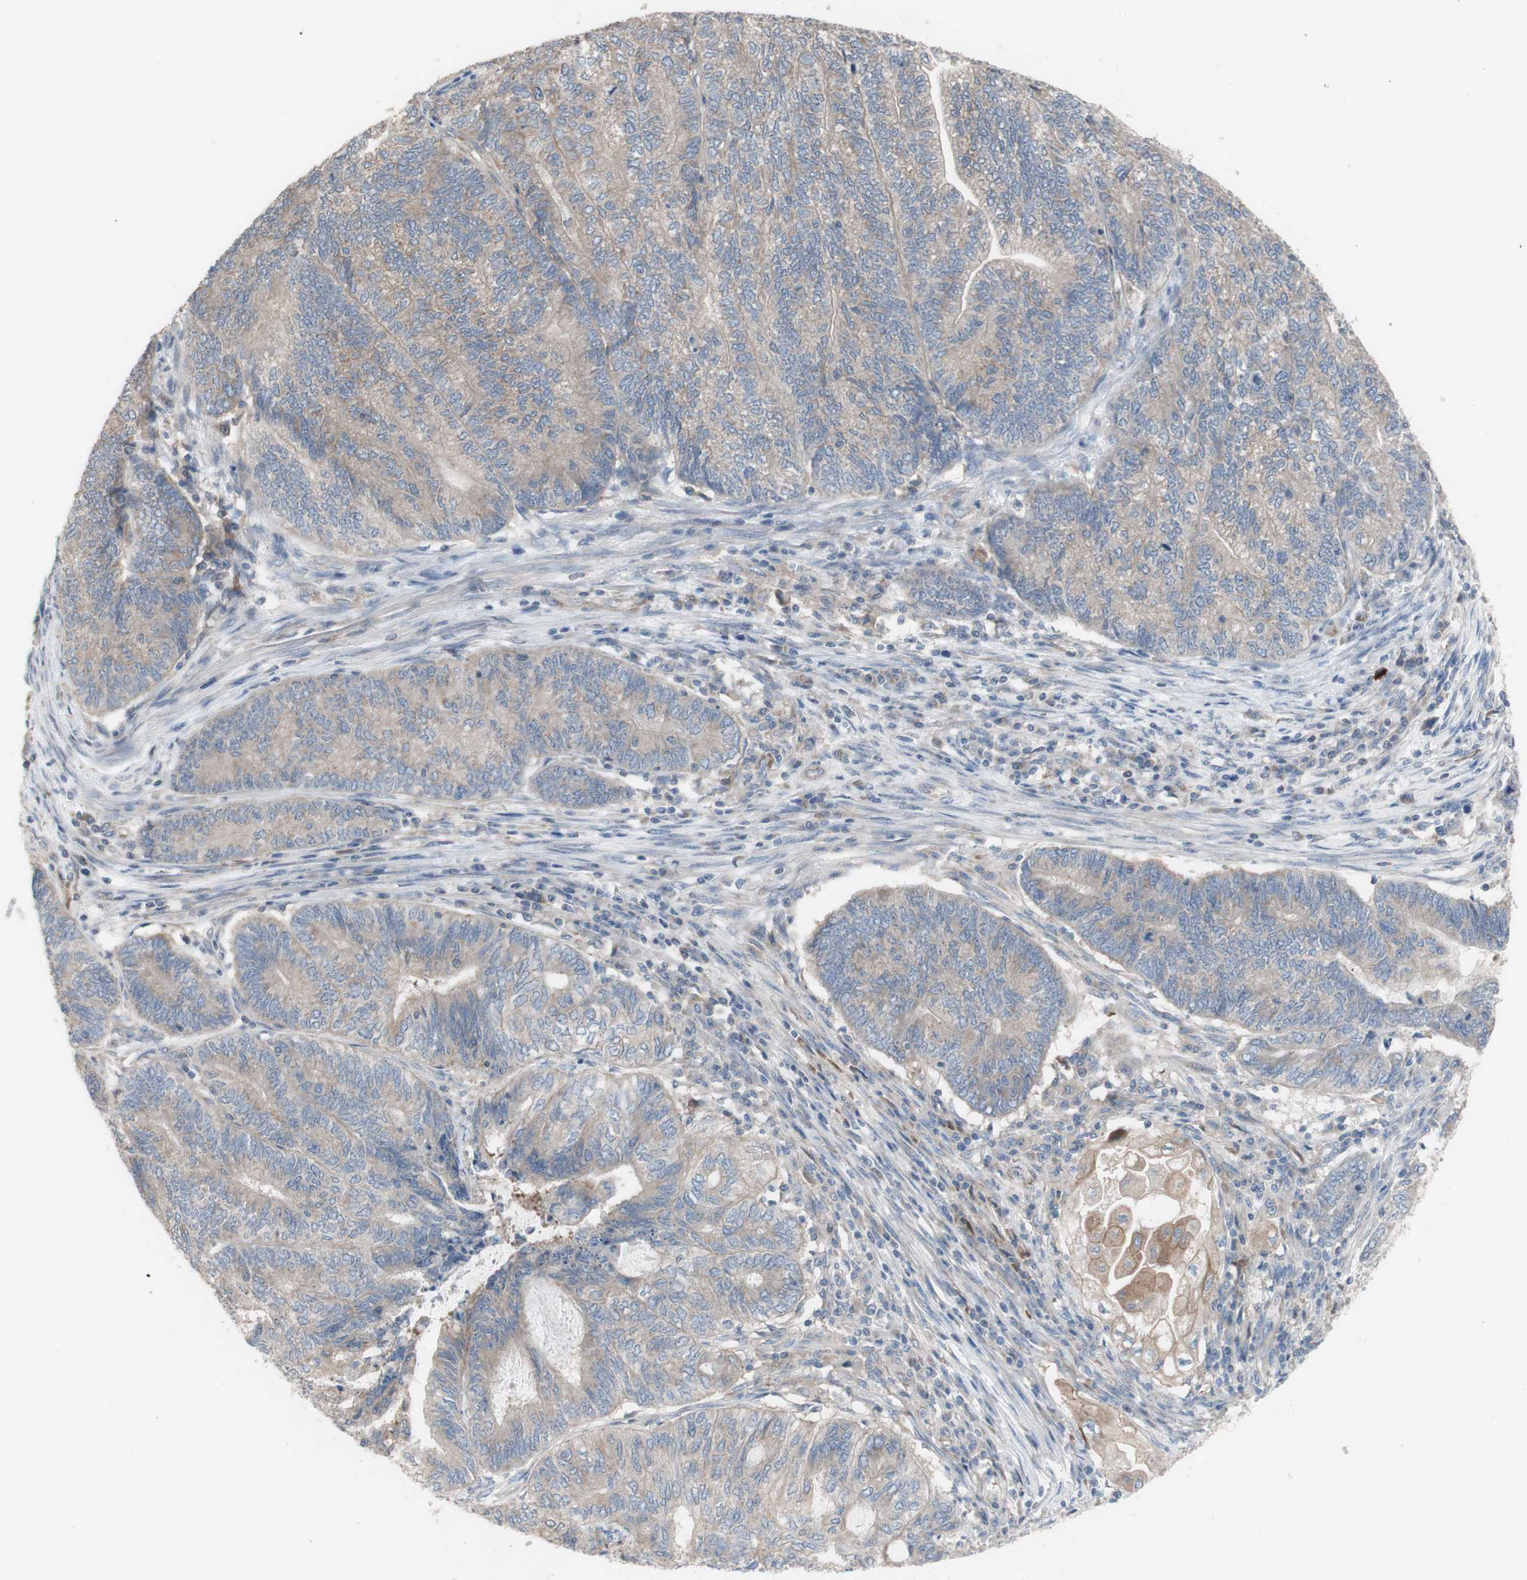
{"staining": {"intensity": "weak", "quantity": "25%-75%", "location": "cytoplasmic/membranous"}, "tissue": "endometrial cancer", "cell_type": "Tumor cells", "image_type": "cancer", "snomed": [{"axis": "morphology", "description": "Adenocarcinoma, NOS"}, {"axis": "topography", "description": "Uterus"}, {"axis": "topography", "description": "Endometrium"}], "caption": "Immunohistochemistry (IHC) micrograph of neoplastic tissue: human adenocarcinoma (endometrial) stained using IHC reveals low levels of weak protein expression localized specifically in the cytoplasmic/membranous of tumor cells, appearing as a cytoplasmic/membranous brown color.", "gene": "C3orf52", "patient": {"sex": "female", "age": 70}}